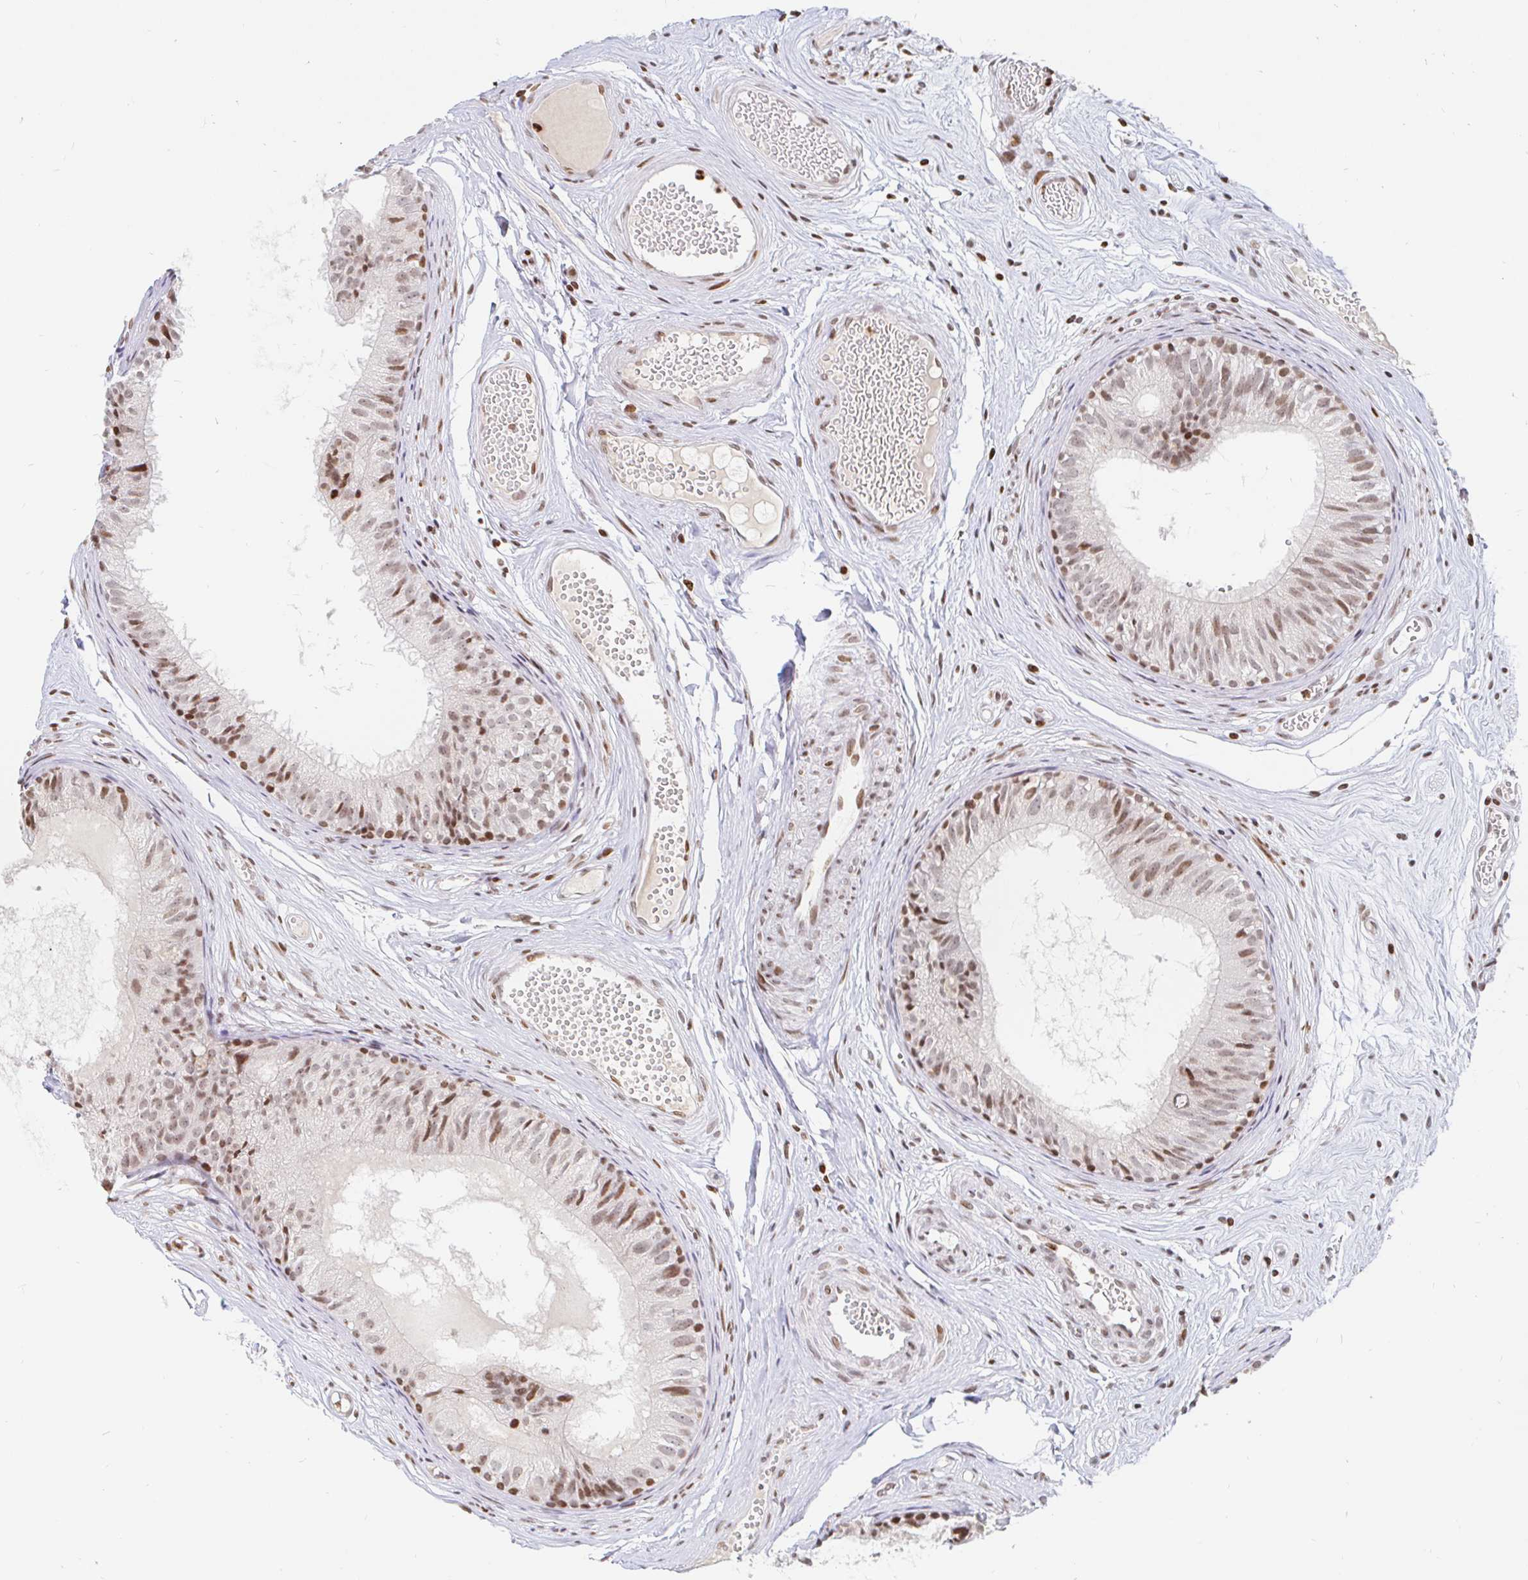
{"staining": {"intensity": "moderate", "quantity": ">75%", "location": "nuclear"}, "tissue": "epididymis", "cell_type": "Glandular cells", "image_type": "normal", "snomed": [{"axis": "morphology", "description": "Normal tissue, NOS"}, {"axis": "morphology", "description": "Seminoma, NOS"}, {"axis": "topography", "description": "Testis"}, {"axis": "topography", "description": "Epididymis"}], "caption": "Glandular cells show moderate nuclear staining in approximately >75% of cells in unremarkable epididymis. The protein is stained brown, and the nuclei are stained in blue (DAB IHC with brightfield microscopy, high magnification).", "gene": "HOXC10", "patient": {"sex": "male", "age": 34}}